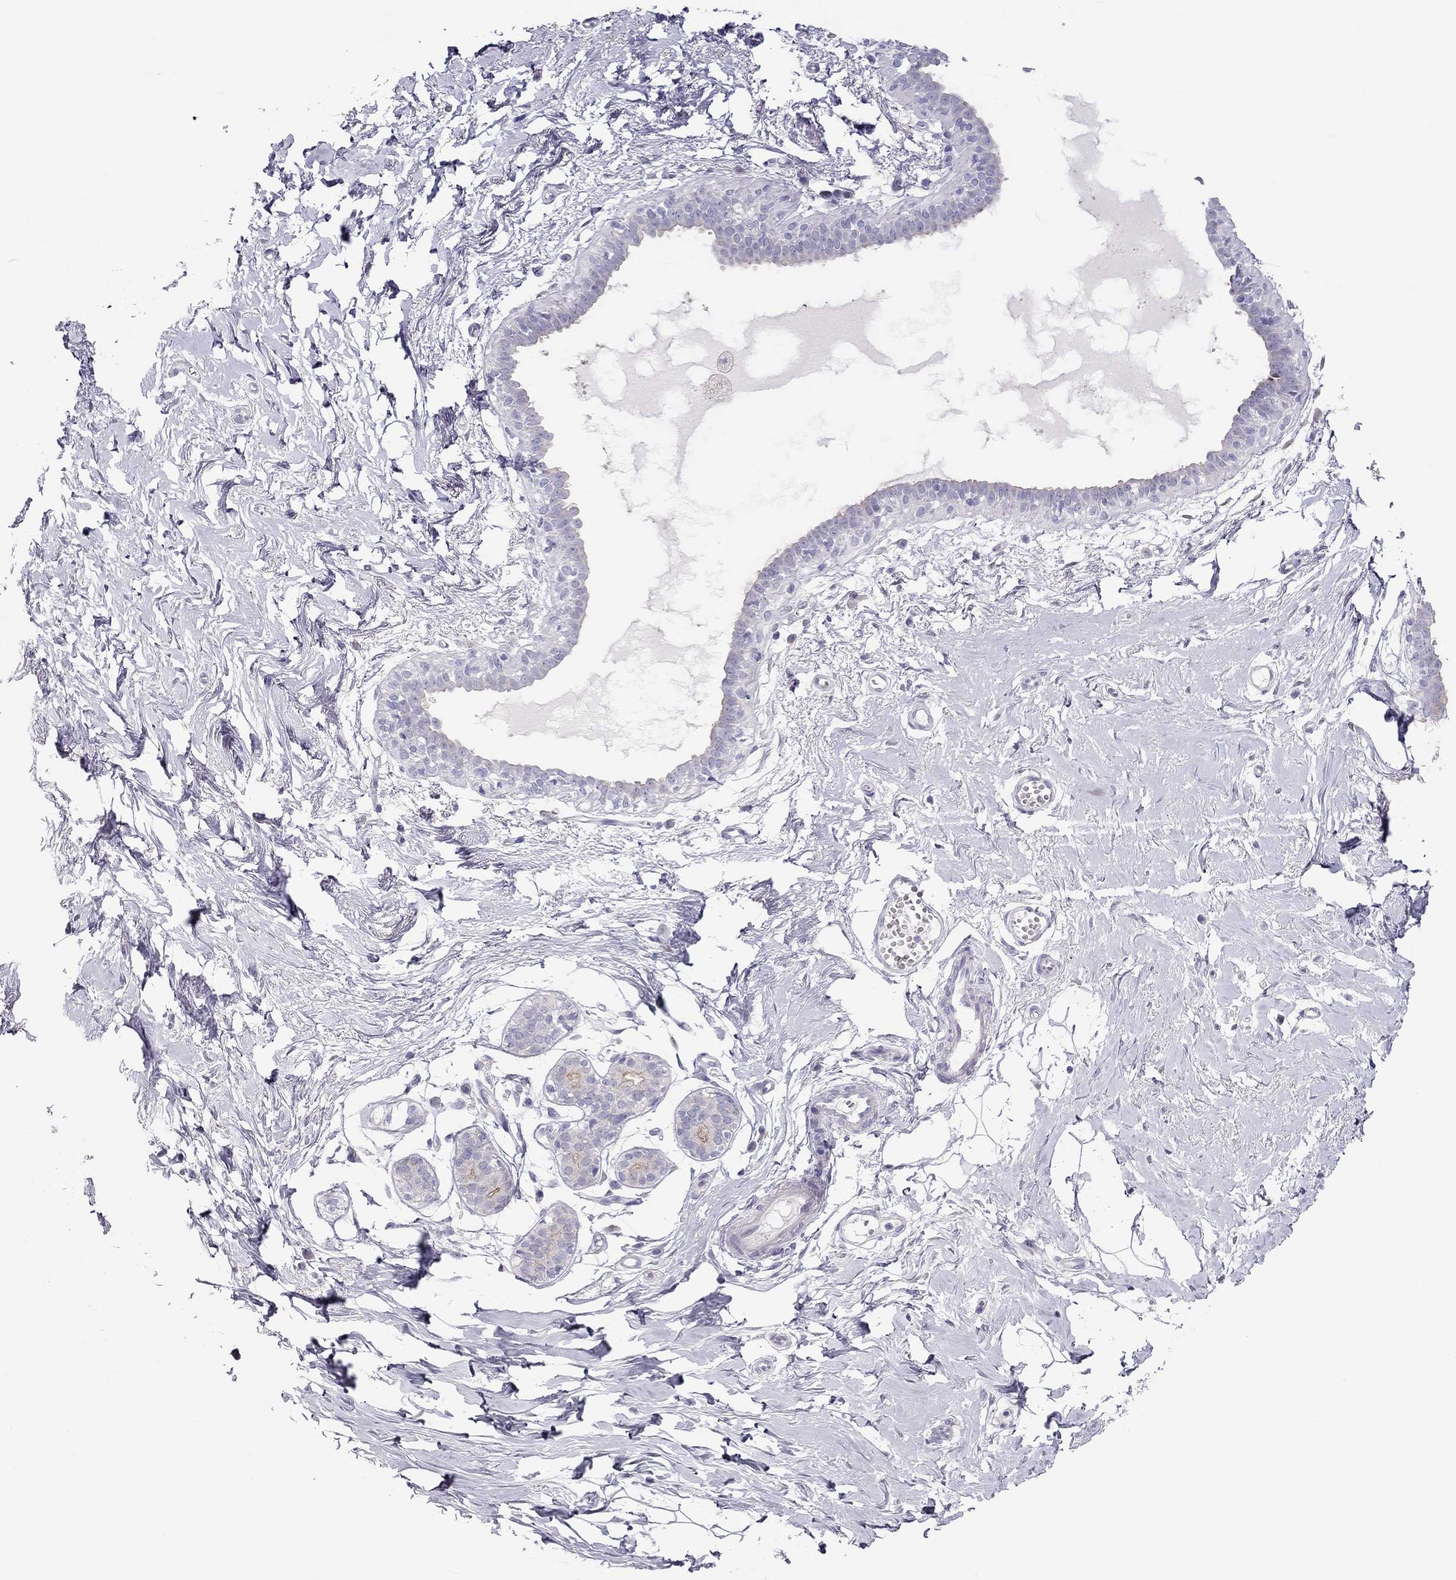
{"staining": {"intensity": "negative", "quantity": "none", "location": "none"}, "tissue": "breast", "cell_type": "Adipocytes", "image_type": "normal", "snomed": [{"axis": "morphology", "description": "Normal tissue, NOS"}, {"axis": "topography", "description": "Breast"}], "caption": "Breast was stained to show a protein in brown. There is no significant positivity in adipocytes. (Brightfield microscopy of DAB (3,3'-diaminobenzidine) immunohistochemistry (IHC) at high magnification).", "gene": "TEX14", "patient": {"sex": "female", "age": 49}}